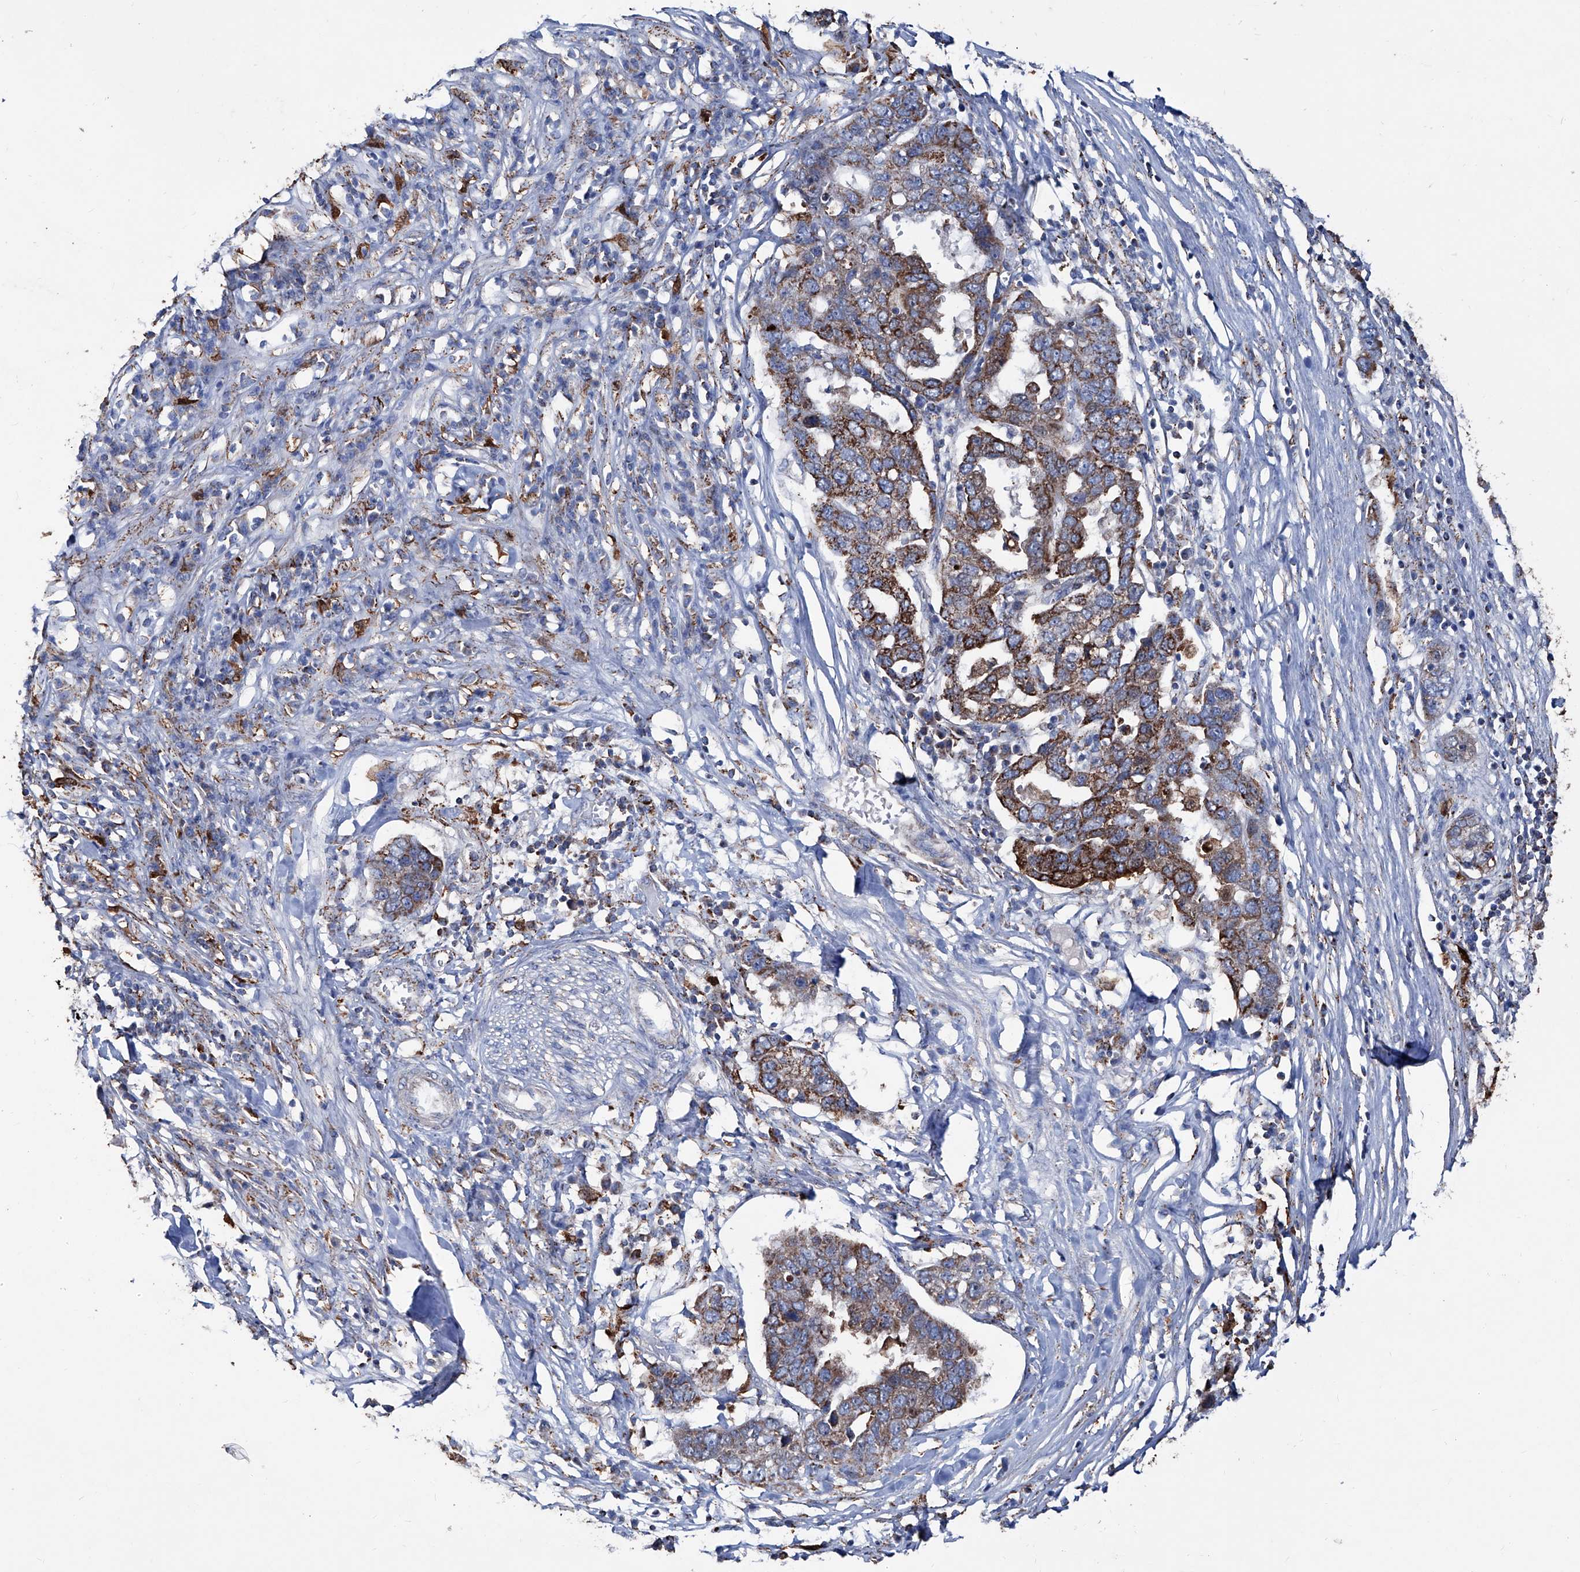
{"staining": {"intensity": "strong", "quantity": "25%-75%", "location": "cytoplasmic/membranous"}, "tissue": "pancreatic cancer", "cell_type": "Tumor cells", "image_type": "cancer", "snomed": [{"axis": "morphology", "description": "Adenocarcinoma, NOS"}, {"axis": "topography", "description": "Pancreas"}], "caption": "Brown immunohistochemical staining in pancreatic cancer reveals strong cytoplasmic/membranous staining in about 25%-75% of tumor cells. (brown staining indicates protein expression, while blue staining denotes nuclei).", "gene": "NHS", "patient": {"sex": "female", "age": 61}}